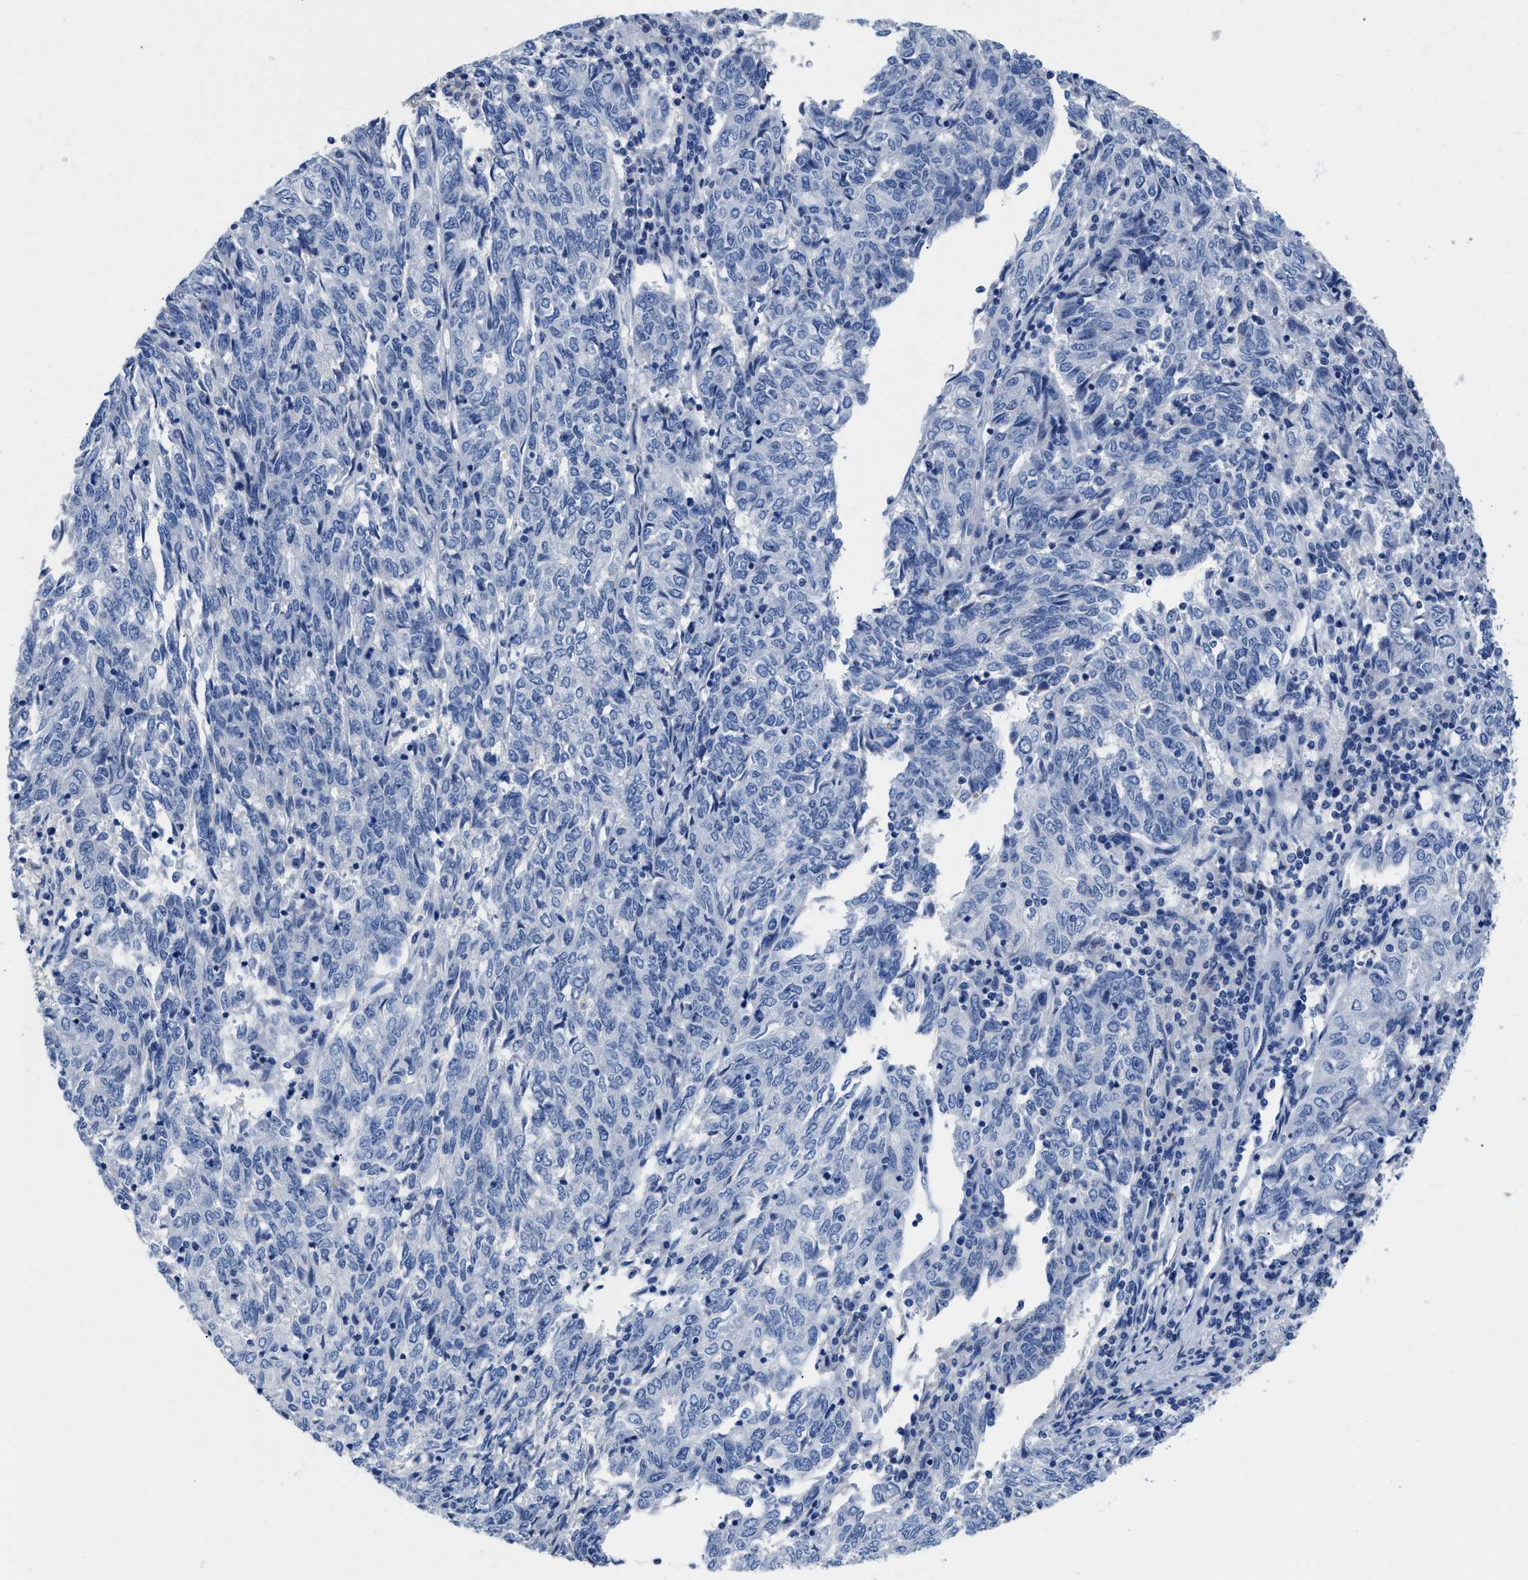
{"staining": {"intensity": "negative", "quantity": "none", "location": "none"}, "tissue": "endometrial cancer", "cell_type": "Tumor cells", "image_type": "cancer", "snomed": [{"axis": "morphology", "description": "Adenocarcinoma, NOS"}, {"axis": "topography", "description": "Endometrium"}], "caption": "Tumor cells are negative for brown protein staining in endometrial cancer (adenocarcinoma). (IHC, brightfield microscopy, high magnification).", "gene": "SLFN13", "patient": {"sex": "female", "age": 80}}